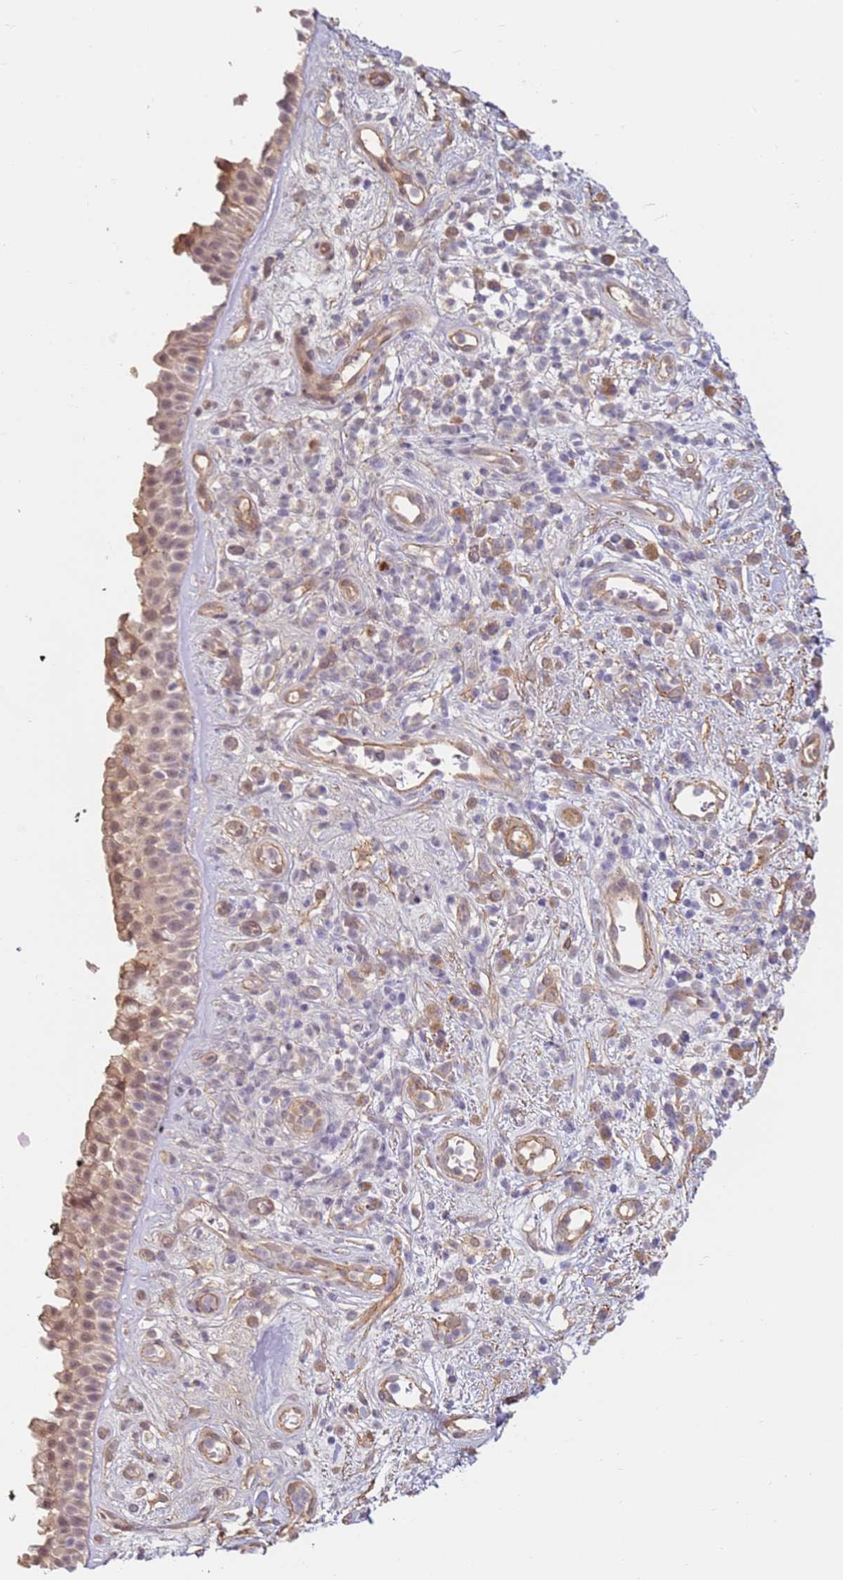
{"staining": {"intensity": "moderate", "quantity": ">75%", "location": "cytoplasmic/membranous,nuclear"}, "tissue": "nasopharynx", "cell_type": "Respiratory epithelial cells", "image_type": "normal", "snomed": [{"axis": "morphology", "description": "Normal tissue, NOS"}, {"axis": "morphology", "description": "Squamous cell carcinoma, NOS"}, {"axis": "topography", "description": "Nasopharynx"}, {"axis": "topography", "description": "Head-Neck"}], "caption": "Normal nasopharynx shows moderate cytoplasmic/membranous,nuclear expression in approximately >75% of respiratory epithelial cells, visualized by immunohistochemistry.", "gene": "WDR93", "patient": {"sex": "male", "age": 85}}